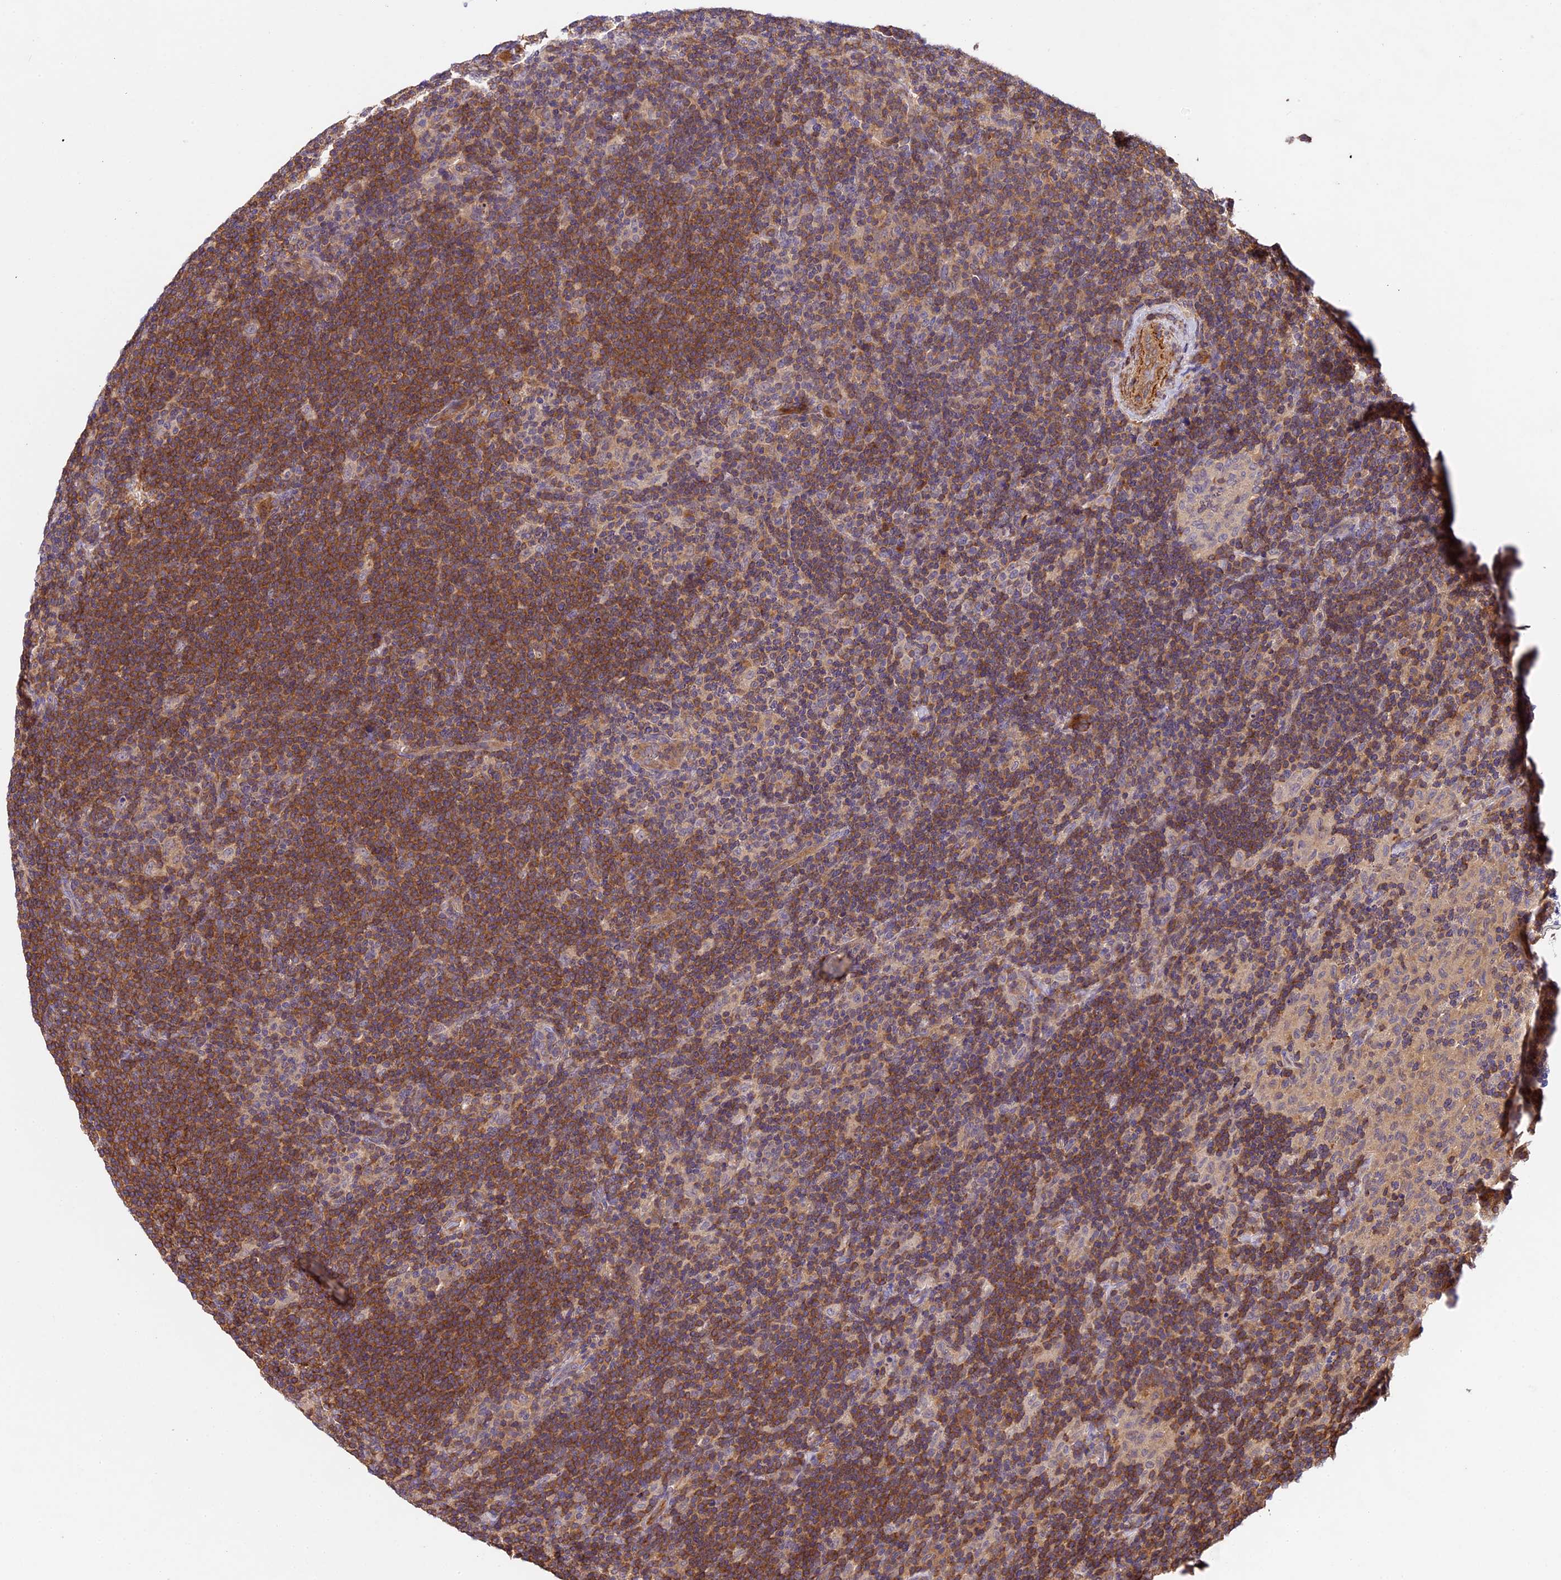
{"staining": {"intensity": "weak", "quantity": "<25%", "location": "cytoplasmic/membranous"}, "tissue": "lymphoma", "cell_type": "Tumor cells", "image_type": "cancer", "snomed": [{"axis": "morphology", "description": "Hodgkin's disease, NOS"}, {"axis": "topography", "description": "Lymph node"}], "caption": "High power microscopy image of an immunohistochemistry (IHC) photomicrograph of lymphoma, revealing no significant positivity in tumor cells.", "gene": "TBC1D1", "patient": {"sex": "female", "age": 57}}